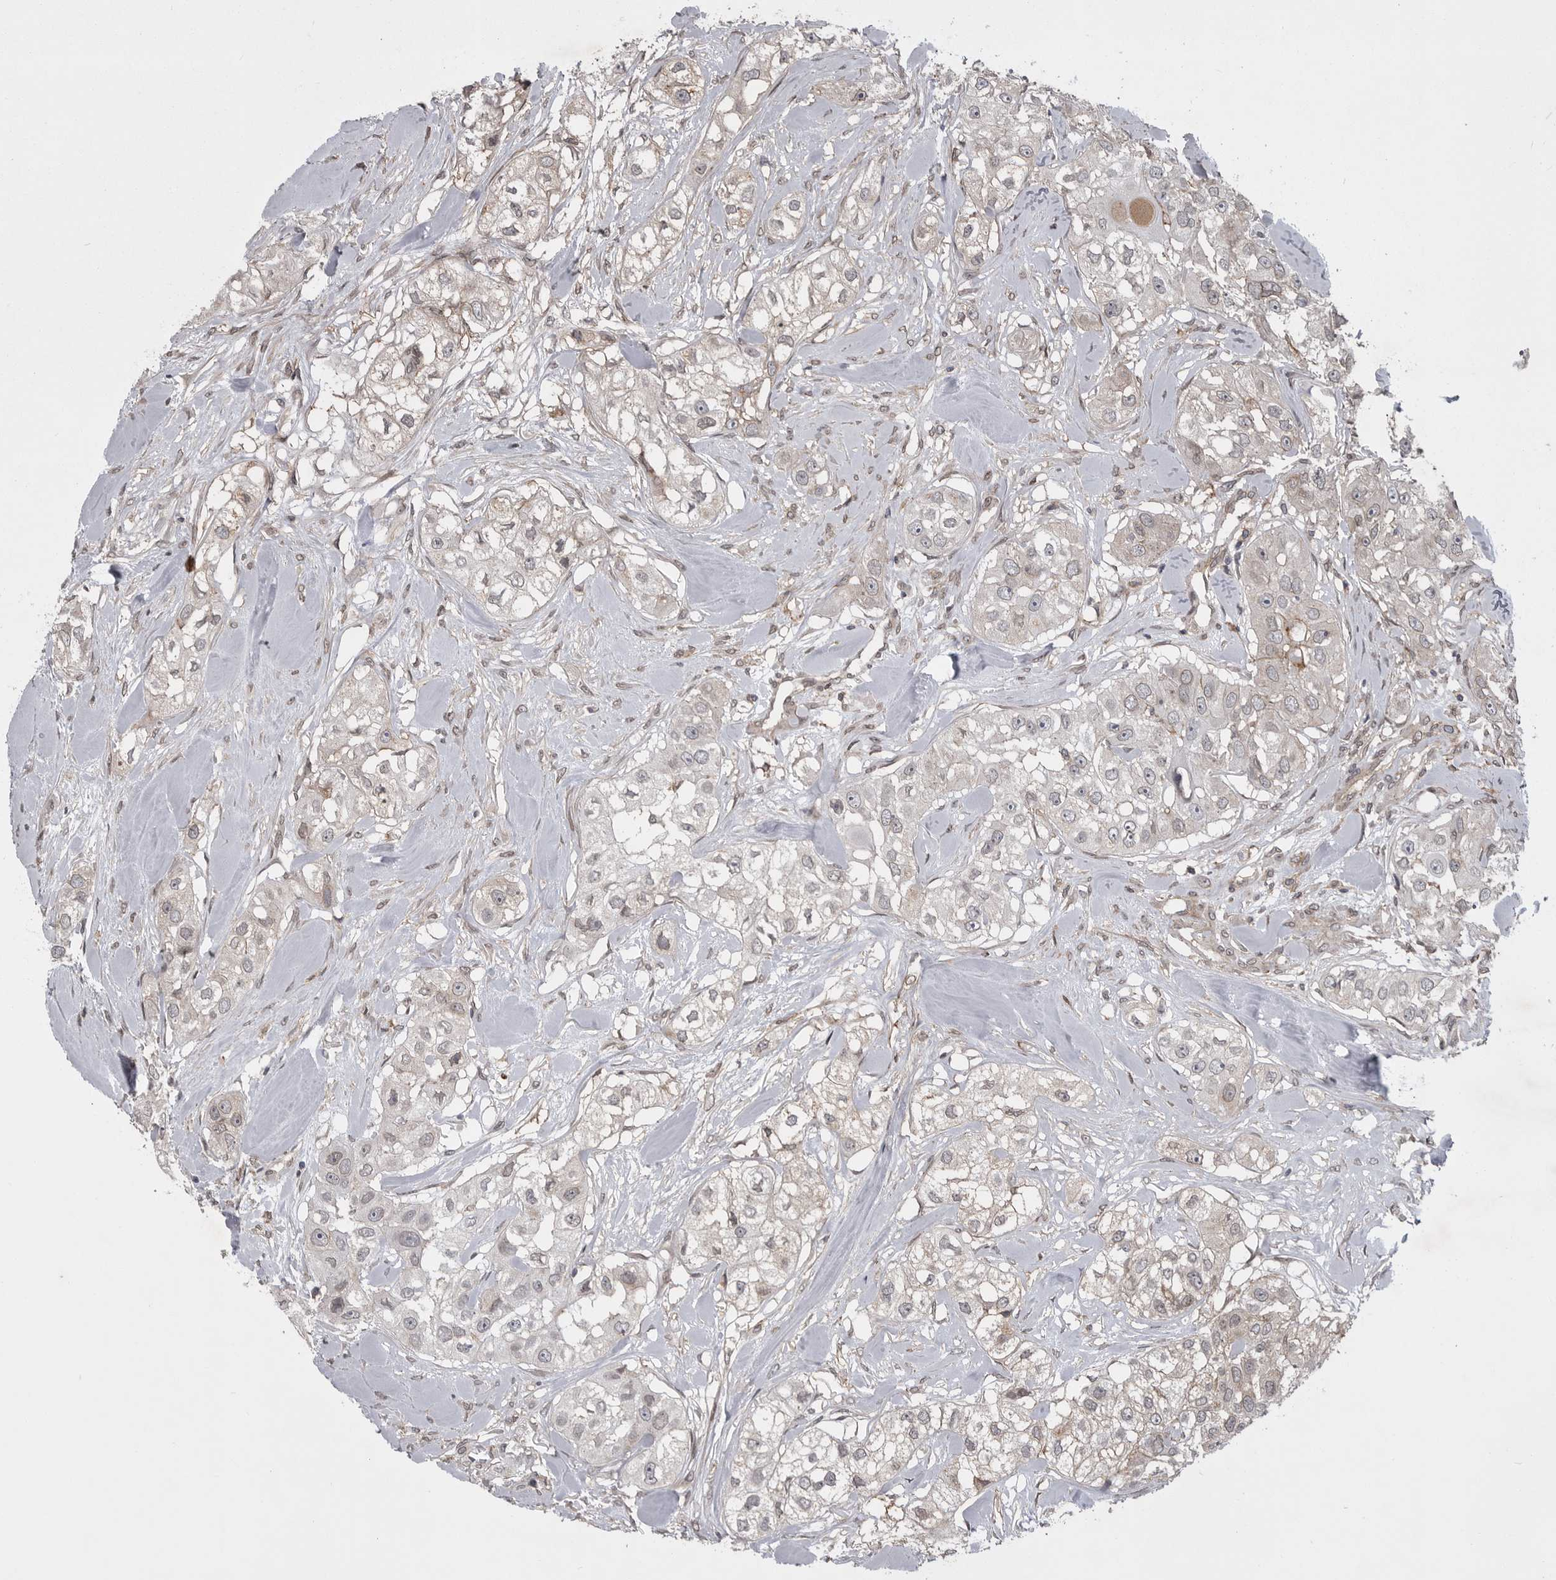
{"staining": {"intensity": "weak", "quantity": "<25%", "location": "cytoplasmic/membranous"}, "tissue": "head and neck cancer", "cell_type": "Tumor cells", "image_type": "cancer", "snomed": [{"axis": "morphology", "description": "Normal tissue, NOS"}, {"axis": "morphology", "description": "Squamous cell carcinoma, NOS"}, {"axis": "topography", "description": "Skeletal muscle"}, {"axis": "topography", "description": "Head-Neck"}], "caption": "The IHC micrograph has no significant positivity in tumor cells of head and neck cancer (squamous cell carcinoma) tissue. Brightfield microscopy of immunohistochemistry (IHC) stained with DAB (brown) and hematoxylin (blue), captured at high magnification.", "gene": "ABL1", "patient": {"sex": "male", "age": 51}}